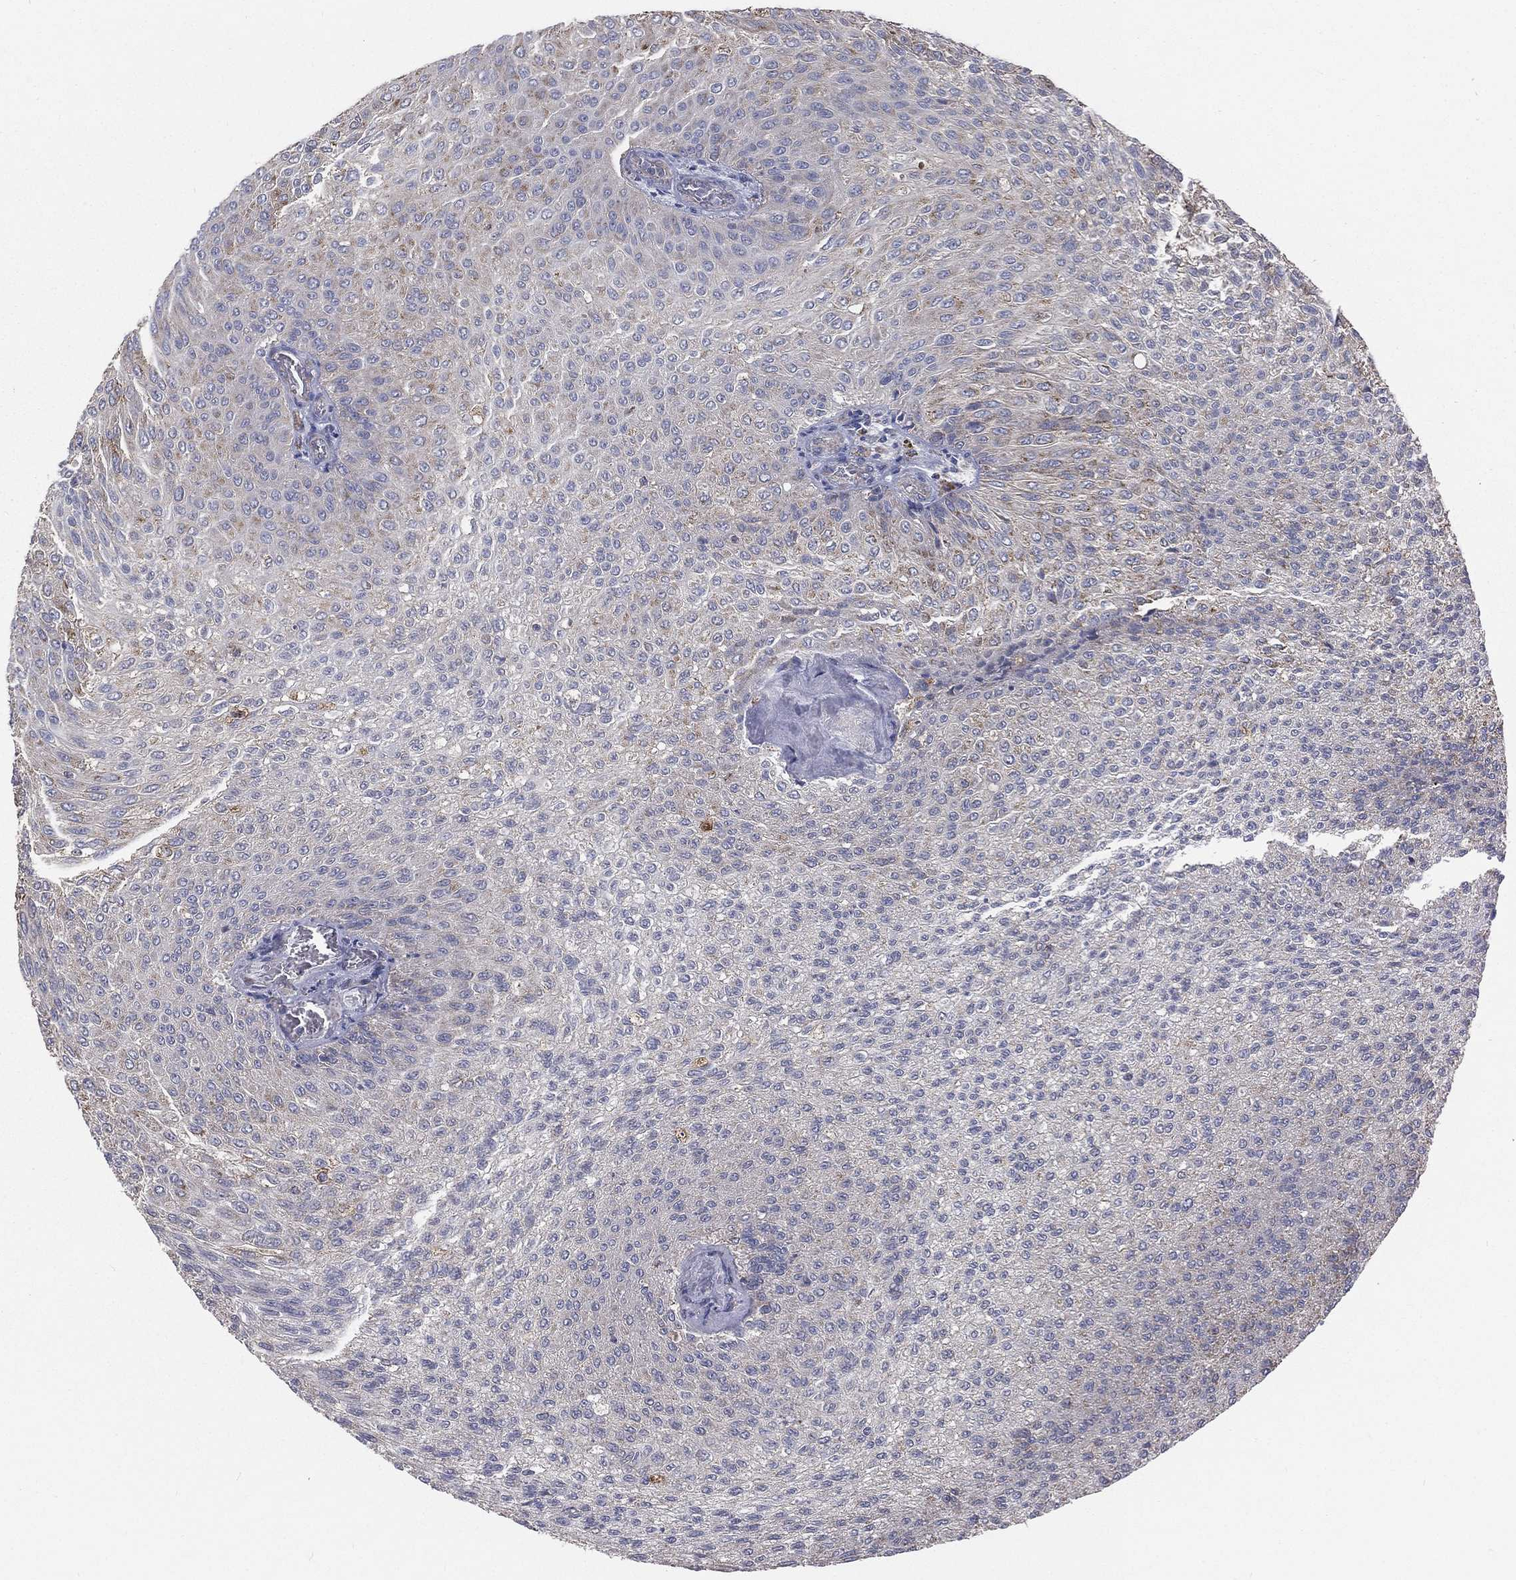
{"staining": {"intensity": "negative", "quantity": "none", "location": "none"}, "tissue": "urothelial cancer", "cell_type": "Tumor cells", "image_type": "cancer", "snomed": [{"axis": "morphology", "description": "Urothelial carcinoma, Low grade"}, {"axis": "topography", "description": "Ureter, NOS"}, {"axis": "topography", "description": "Urinary bladder"}], "caption": "Tumor cells are negative for brown protein staining in urothelial cancer.", "gene": "HADH", "patient": {"sex": "male", "age": 78}}